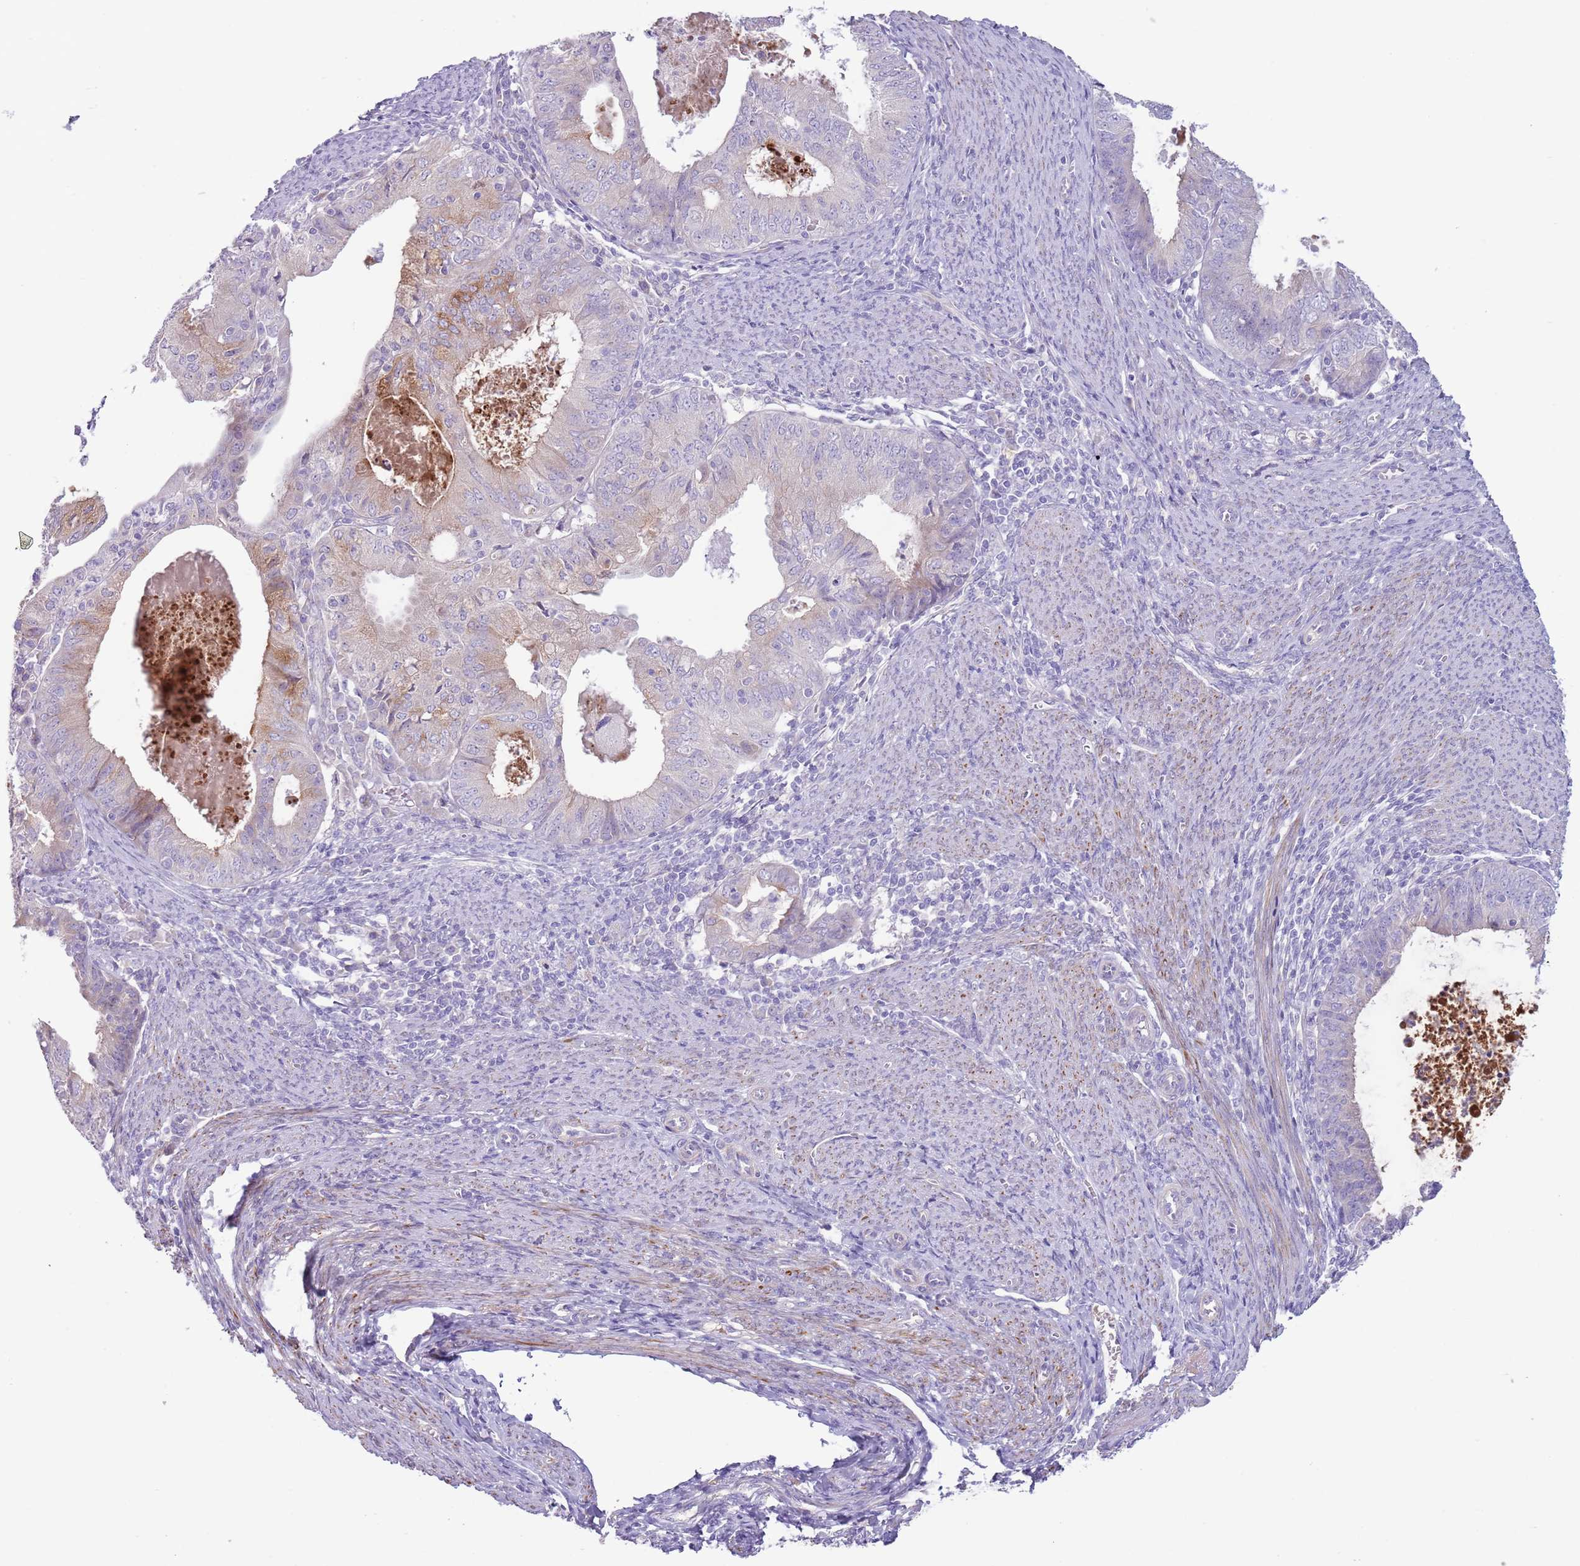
{"staining": {"intensity": "moderate", "quantity": "<25%", "location": "cytoplasmic/membranous"}, "tissue": "endometrial cancer", "cell_type": "Tumor cells", "image_type": "cancer", "snomed": [{"axis": "morphology", "description": "Adenocarcinoma, NOS"}, {"axis": "topography", "description": "Endometrium"}], "caption": "This micrograph reveals IHC staining of endometrial cancer, with low moderate cytoplasmic/membranous expression in about <25% of tumor cells.", "gene": "CFH", "patient": {"sex": "female", "age": 57}}